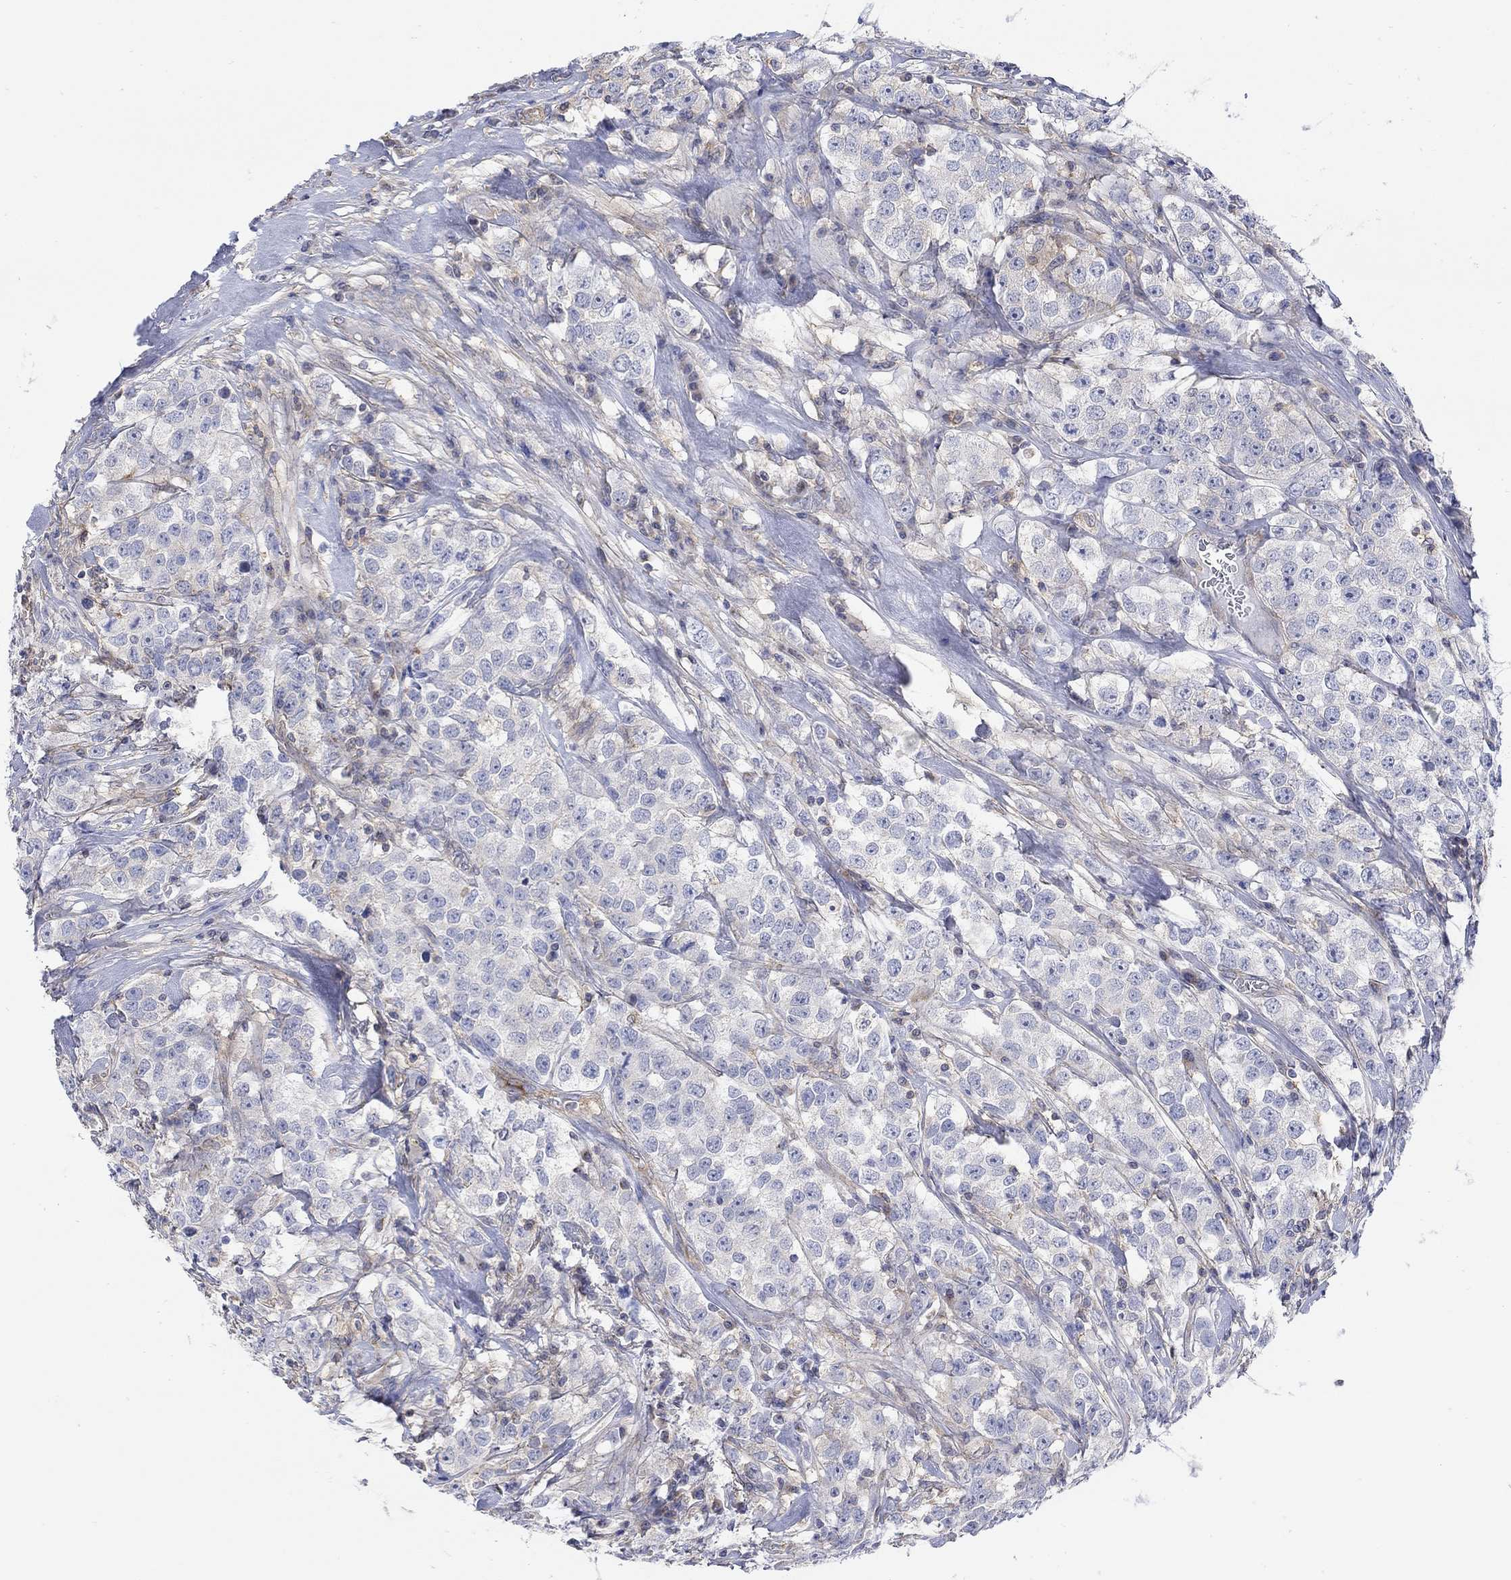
{"staining": {"intensity": "negative", "quantity": "none", "location": "none"}, "tissue": "testis cancer", "cell_type": "Tumor cells", "image_type": "cancer", "snomed": [{"axis": "morphology", "description": "Seminoma, NOS"}, {"axis": "topography", "description": "Testis"}], "caption": "High magnification brightfield microscopy of testis cancer (seminoma) stained with DAB (3,3'-diaminobenzidine) (brown) and counterstained with hematoxylin (blue): tumor cells show no significant expression.", "gene": "TEKT3", "patient": {"sex": "male", "age": 59}}